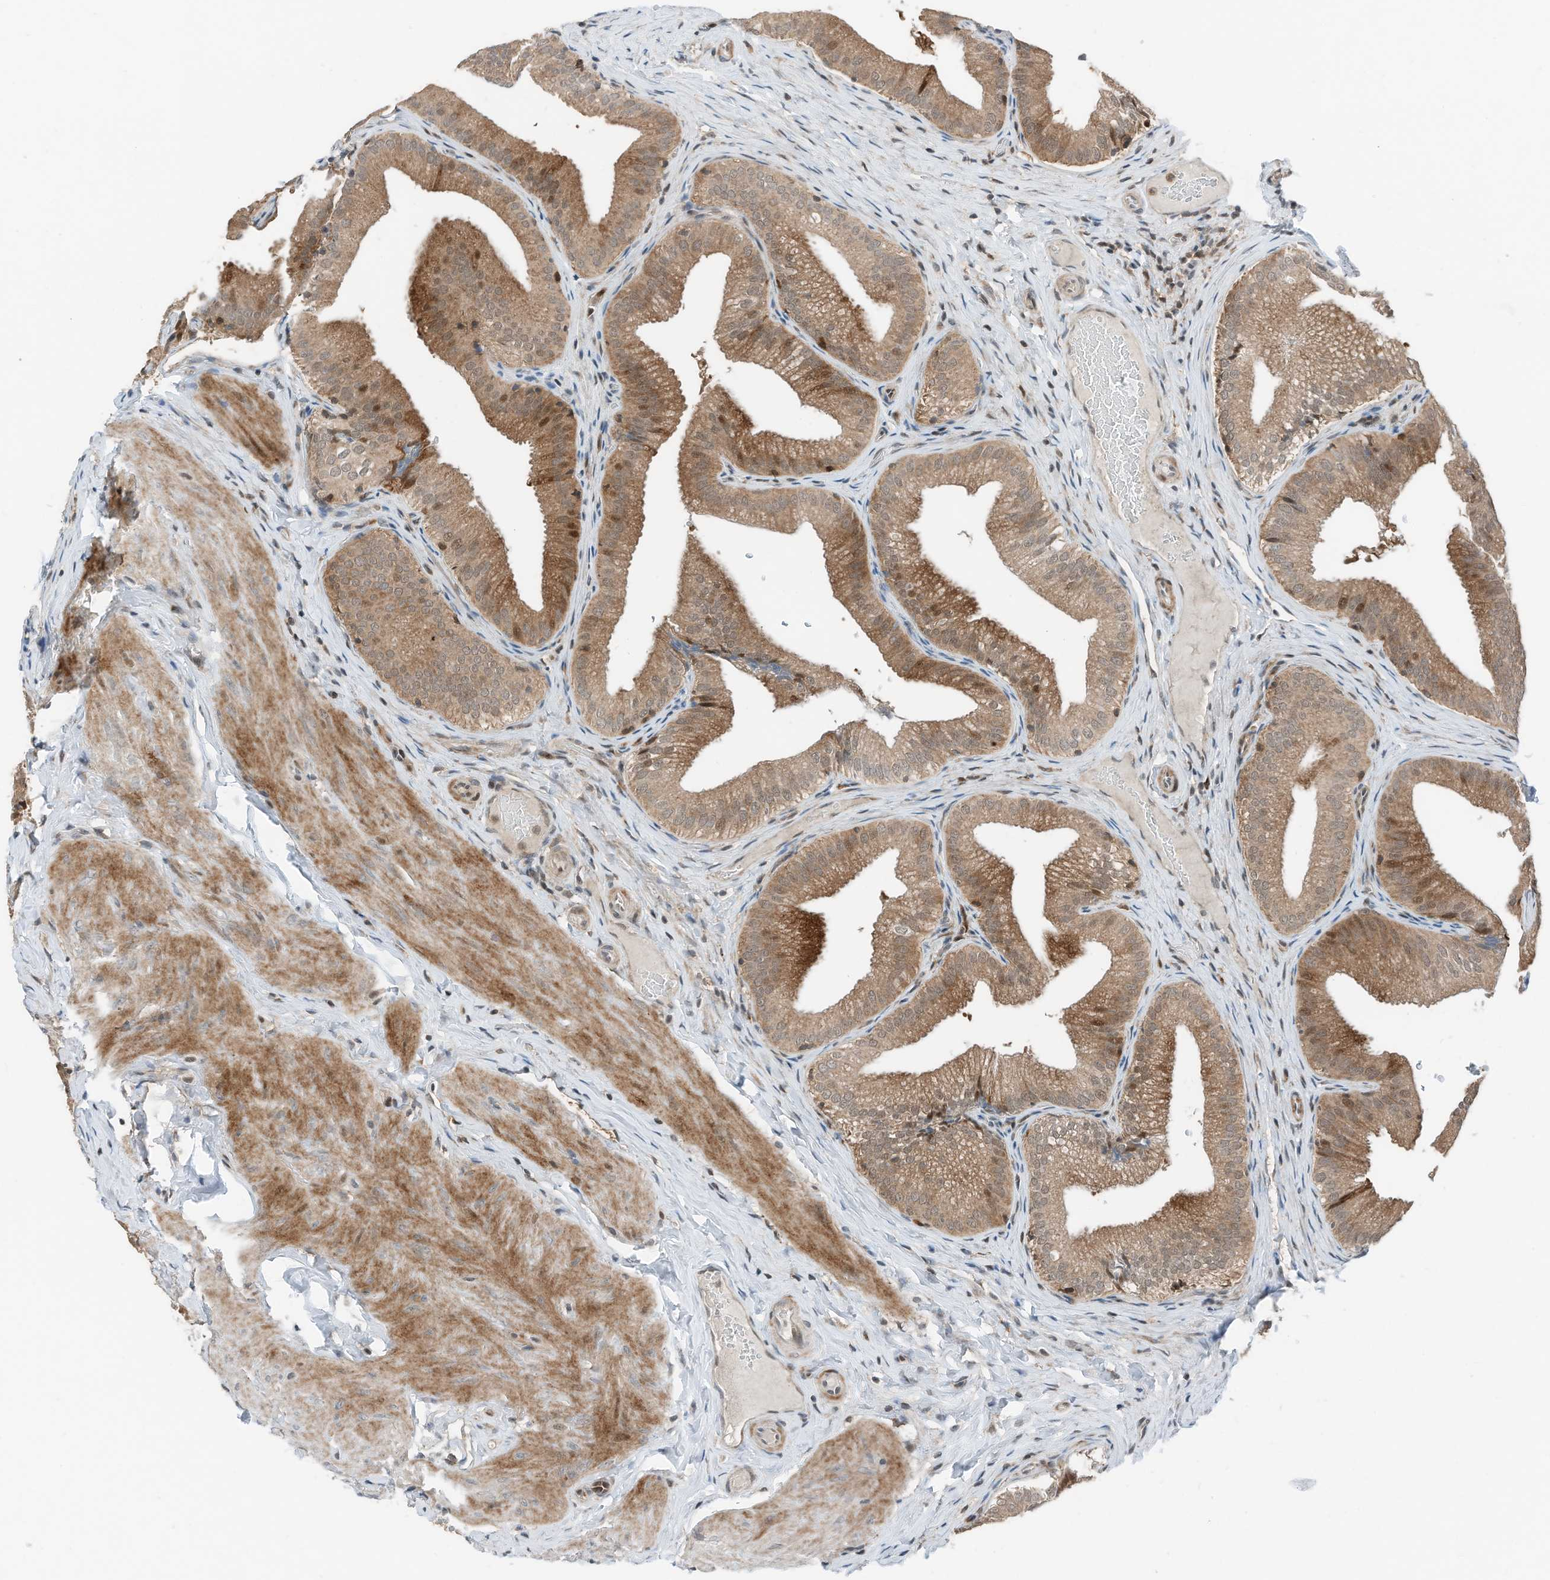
{"staining": {"intensity": "strong", "quantity": ">75%", "location": "cytoplasmic/membranous,nuclear"}, "tissue": "gallbladder", "cell_type": "Glandular cells", "image_type": "normal", "snomed": [{"axis": "morphology", "description": "Normal tissue, NOS"}, {"axis": "topography", "description": "Gallbladder"}], "caption": "Unremarkable gallbladder reveals strong cytoplasmic/membranous,nuclear positivity in about >75% of glandular cells, visualized by immunohistochemistry.", "gene": "RMND1", "patient": {"sex": "female", "age": 30}}